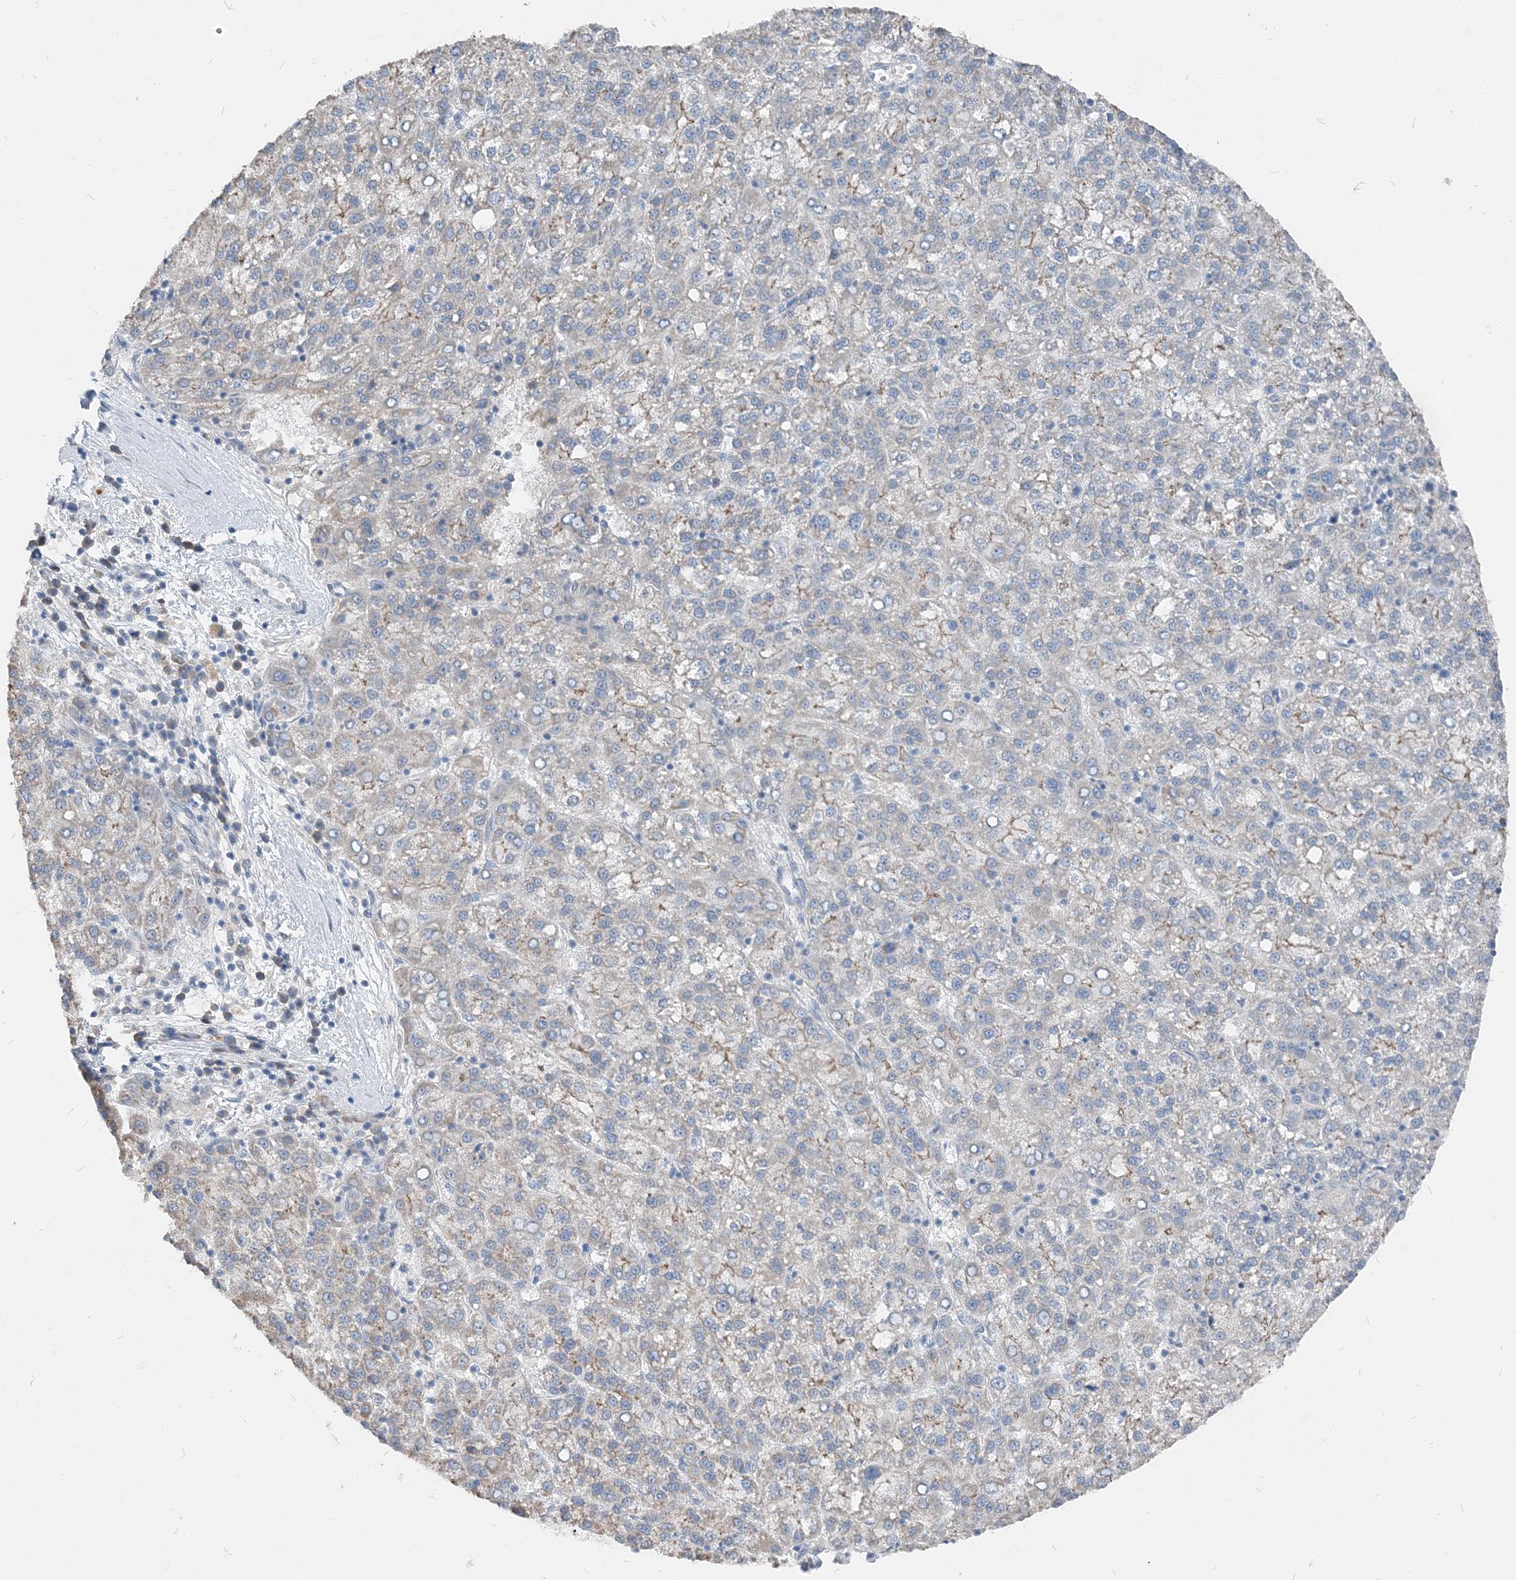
{"staining": {"intensity": "negative", "quantity": "none", "location": "none"}, "tissue": "liver cancer", "cell_type": "Tumor cells", "image_type": "cancer", "snomed": [{"axis": "morphology", "description": "Carcinoma, Hepatocellular, NOS"}, {"axis": "topography", "description": "Liver"}], "caption": "A photomicrograph of human liver cancer (hepatocellular carcinoma) is negative for staining in tumor cells.", "gene": "NCOA7", "patient": {"sex": "female", "age": 58}}